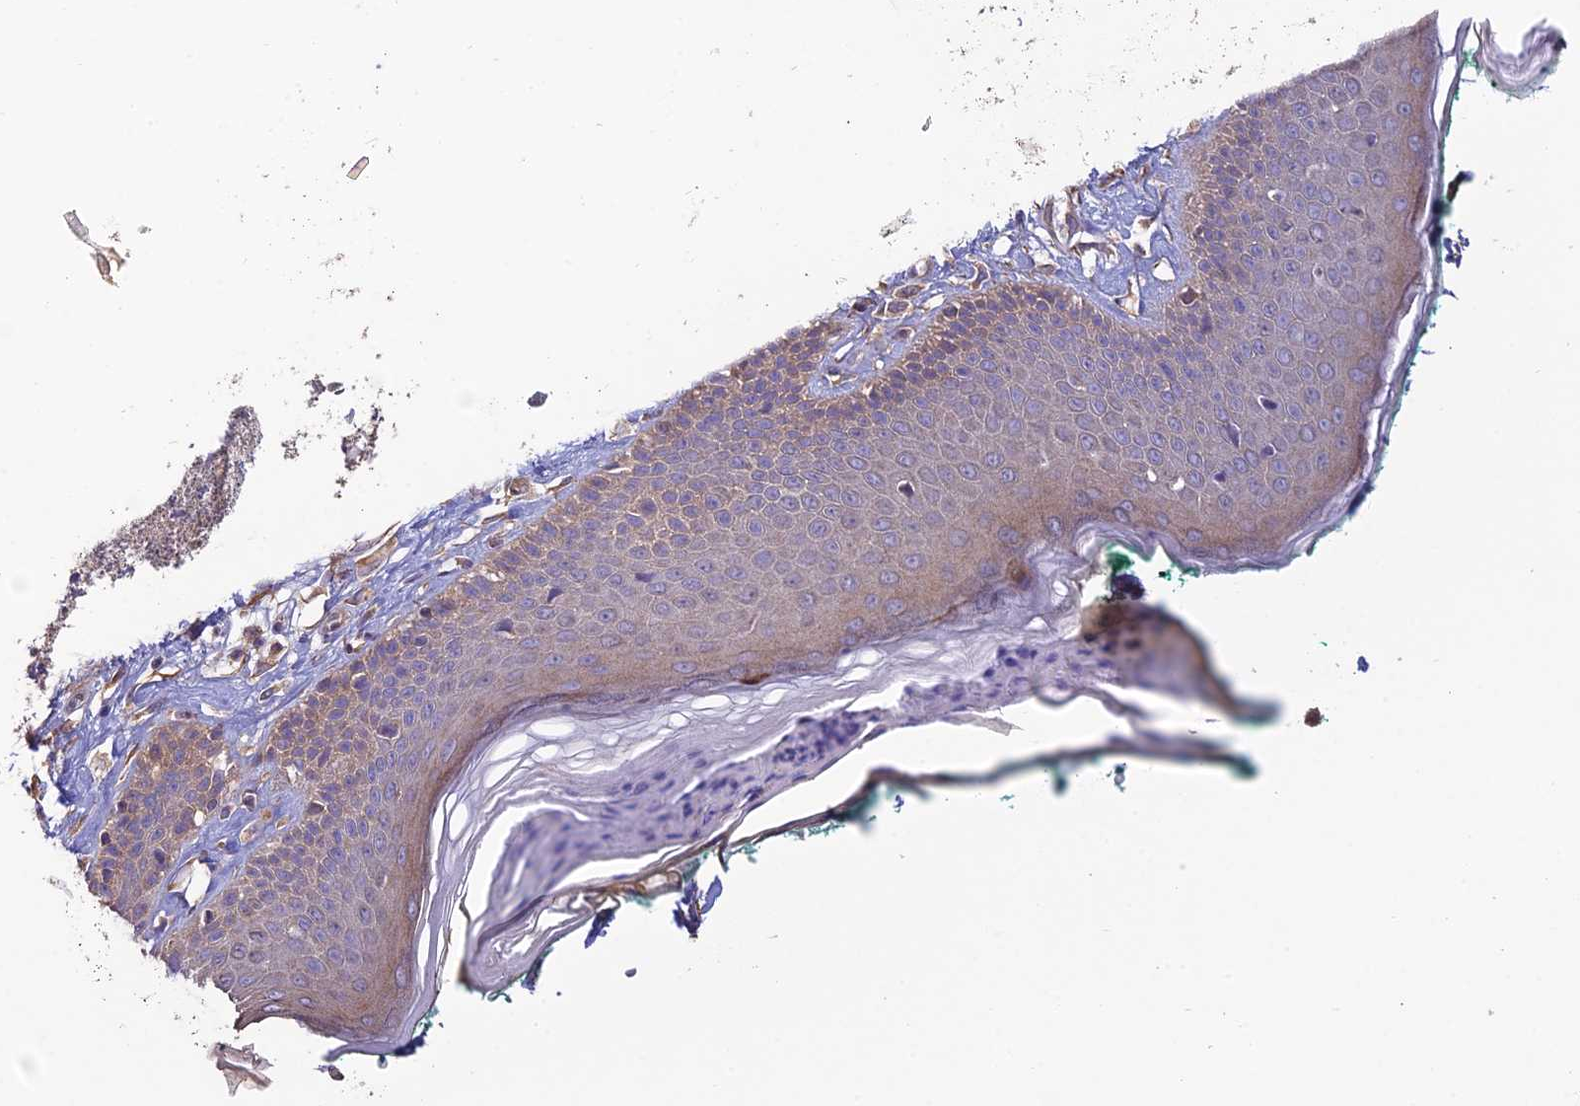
{"staining": {"intensity": "weak", "quantity": ">75%", "location": "cytoplasmic/membranous"}, "tissue": "skin", "cell_type": "Fibroblasts", "image_type": "normal", "snomed": [{"axis": "morphology", "description": "Normal tissue, NOS"}, {"axis": "morphology", "description": "Malignant melanoma, NOS"}, {"axis": "topography", "description": "Skin"}], "caption": "A photomicrograph showing weak cytoplasmic/membranous expression in about >75% of fibroblasts in benign skin, as visualized by brown immunohistochemical staining.", "gene": "MRNIP", "patient": {"sex": "male", "age": 62}}